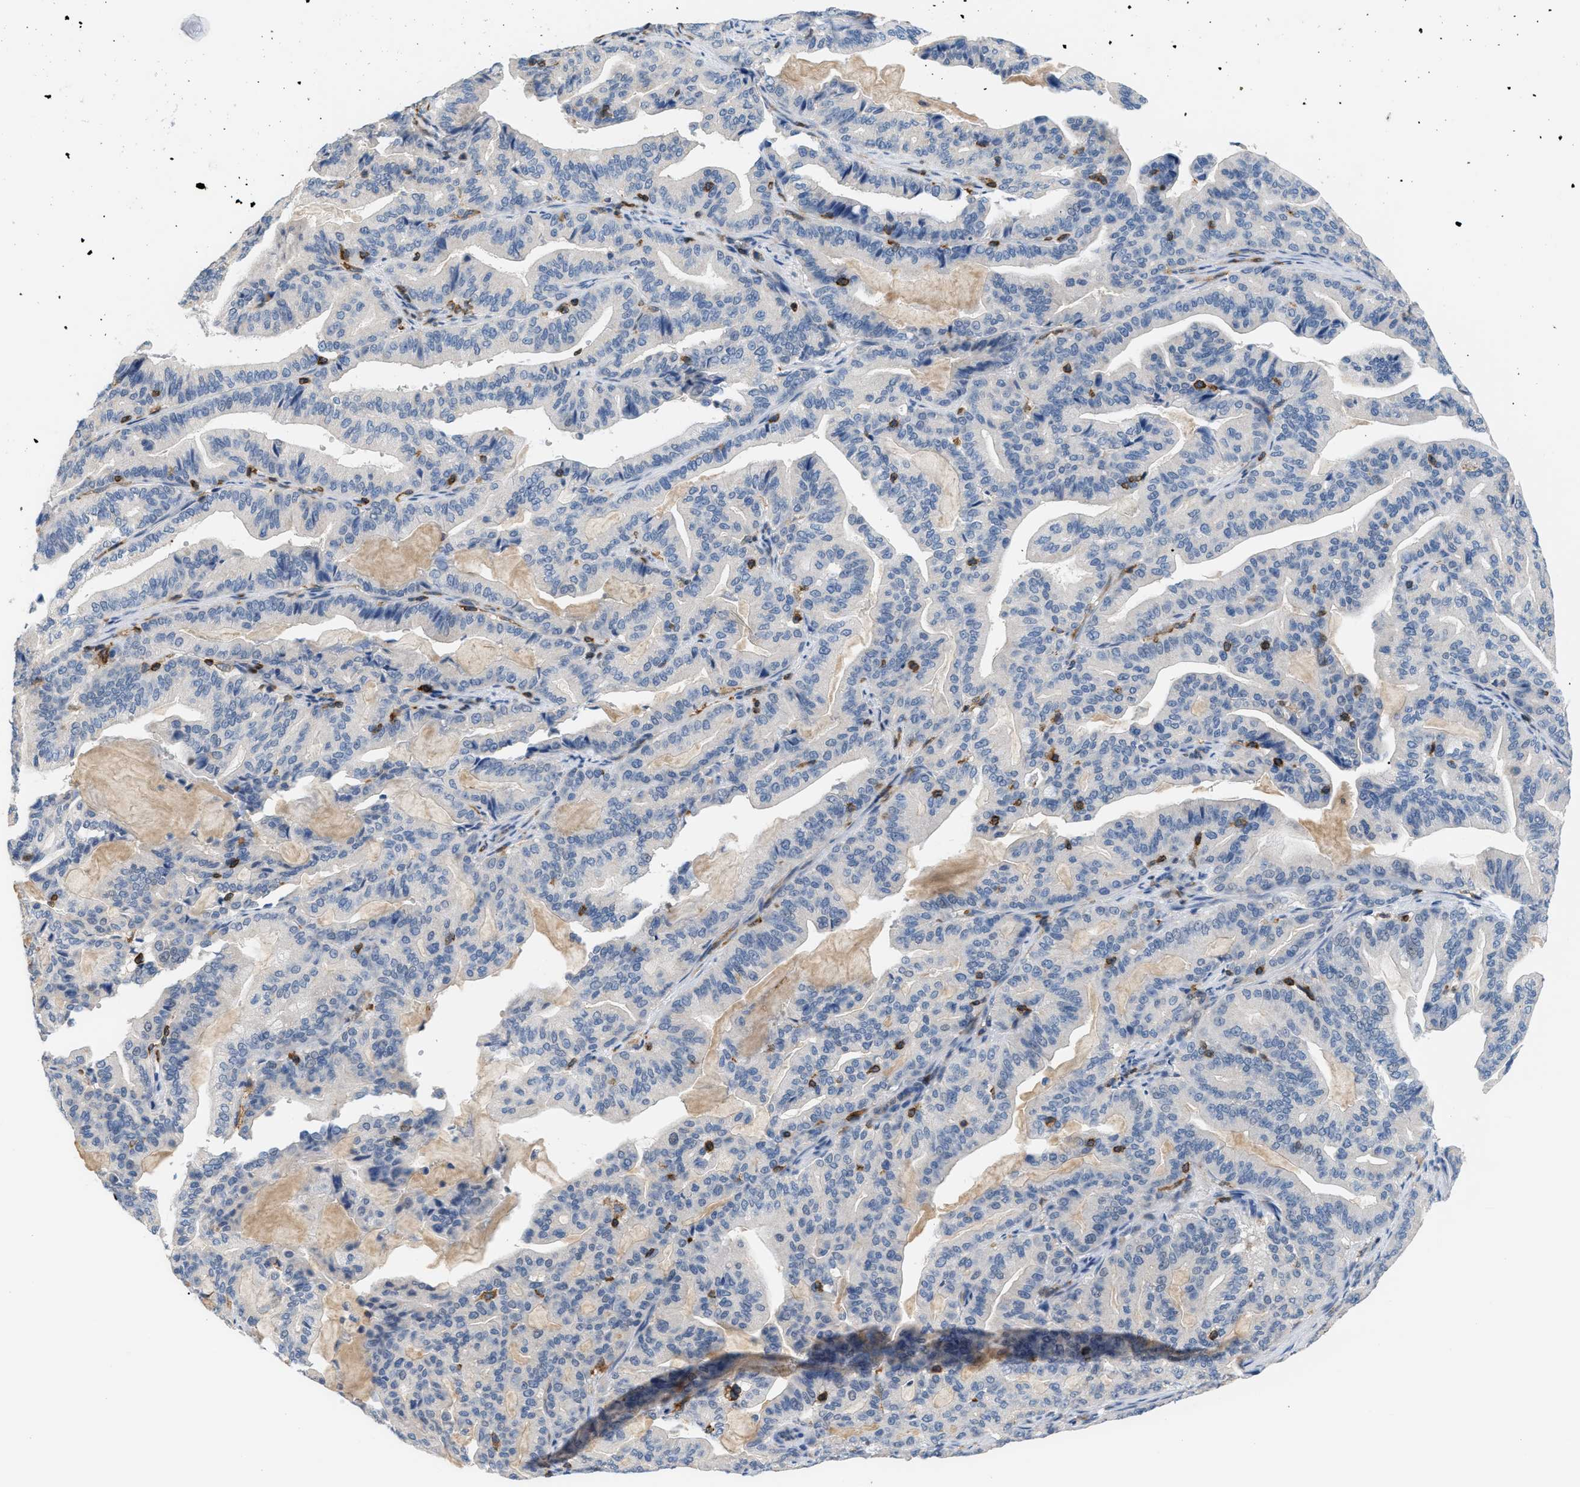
{"staining": {"intensity": "negative", "quantity": "none", "location": "none"}, "tissue": "pancreatic cancer", "cell_type": "Tumor cells", "image_type": "cancer", "snomed": [{"axis": "morphology", "description": "Adenocarcinoma, NOS"}, {"axis": "topography", "description": "Pancreas"}], "caption": "Immunohistochemical staining of pancreatic cancer exhibits no significant staining in tumor cells.", "gene": "INPP5D", "patient": {"sex": "male", "age": 63}}